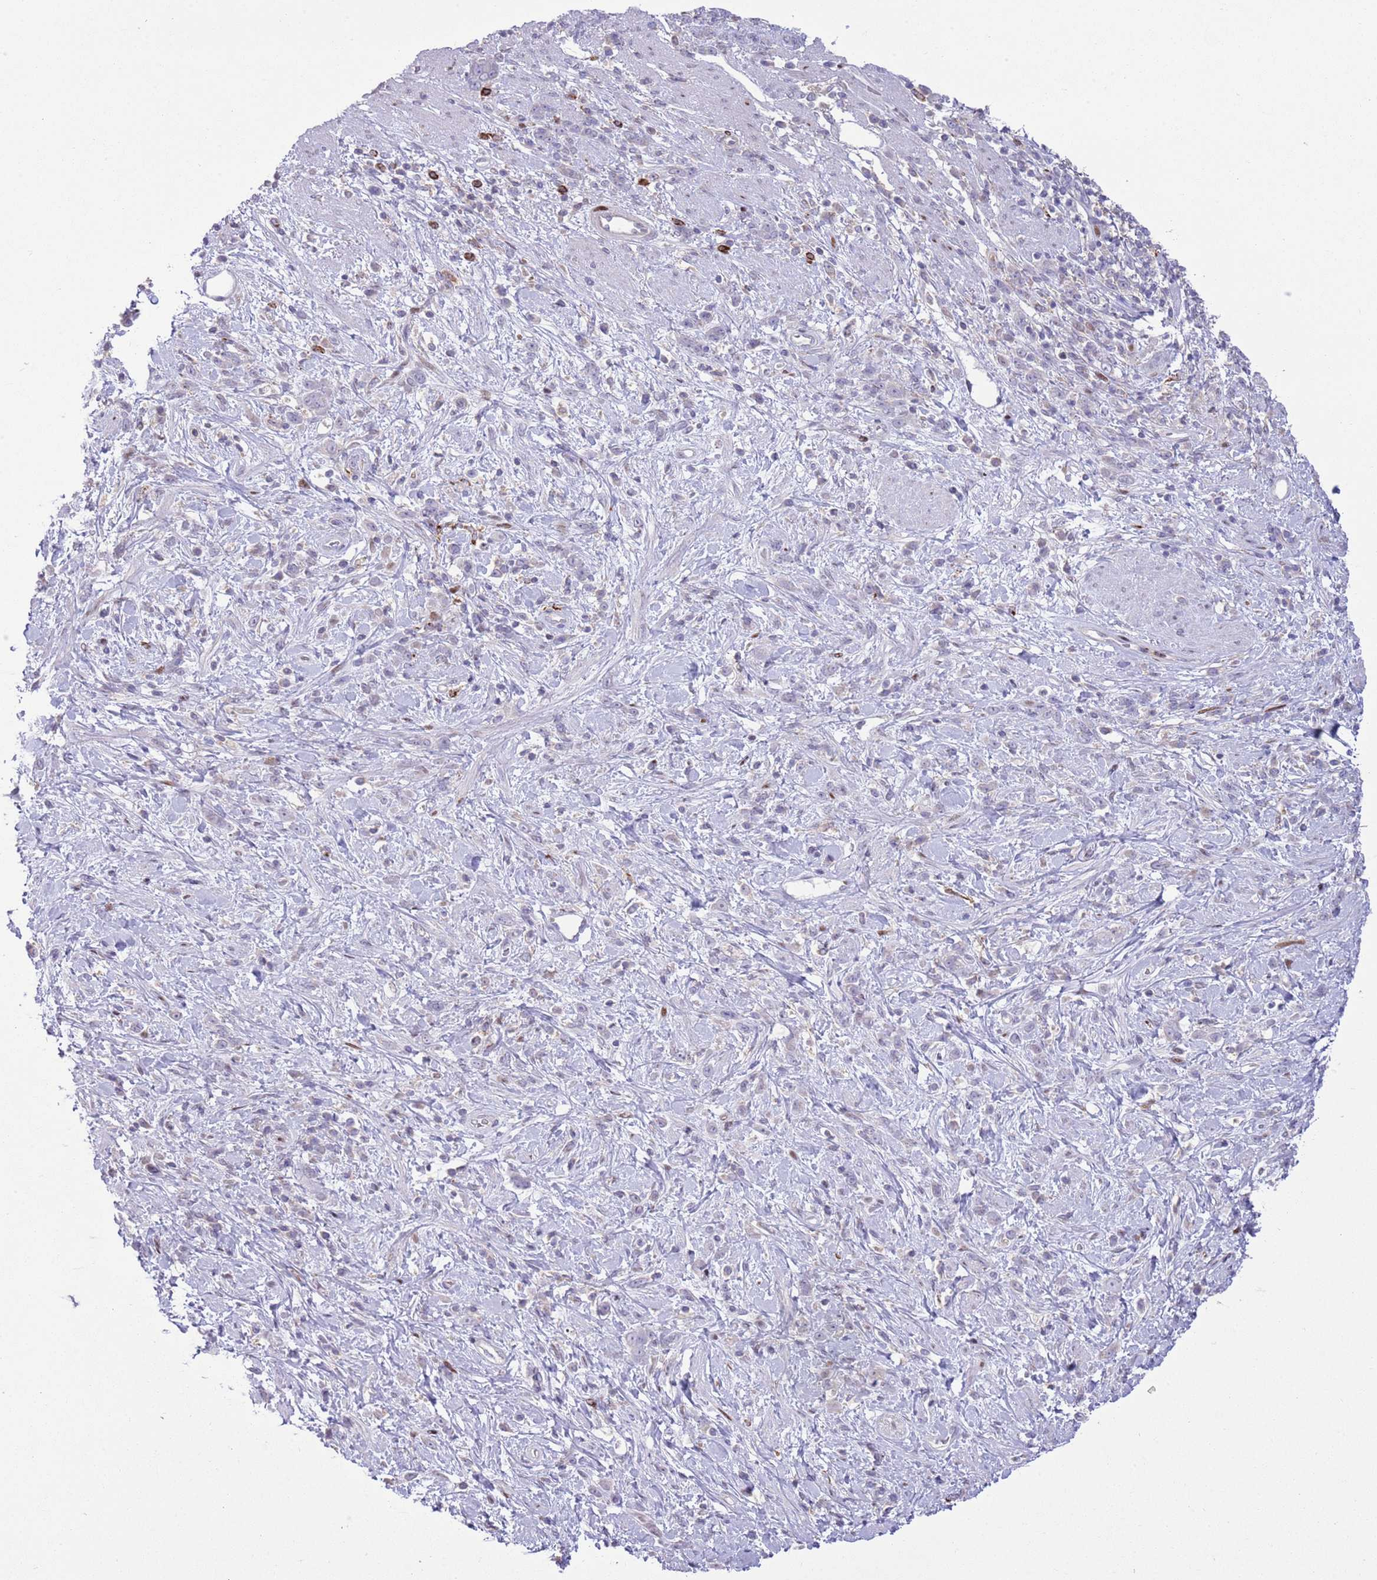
{"staining": {"intensity": "negative", "quantity": "none", "location": "none"}, "tissue": "stomach cancer", "cell_type": "Tumor cells", "image_type": "cancer", "snomed": [{"axis": "morphology", "description": "Adenocarcinoma, NOS"}, {"axis": "topography", "description": "Stomach"}], "caption": "Adenocarcinoma (stomach) was stained to show a protein in brown. There is no significant positivity in tumor cells.", "gene": "ANO8", "patient": {"sex": "female", "age": 60}}